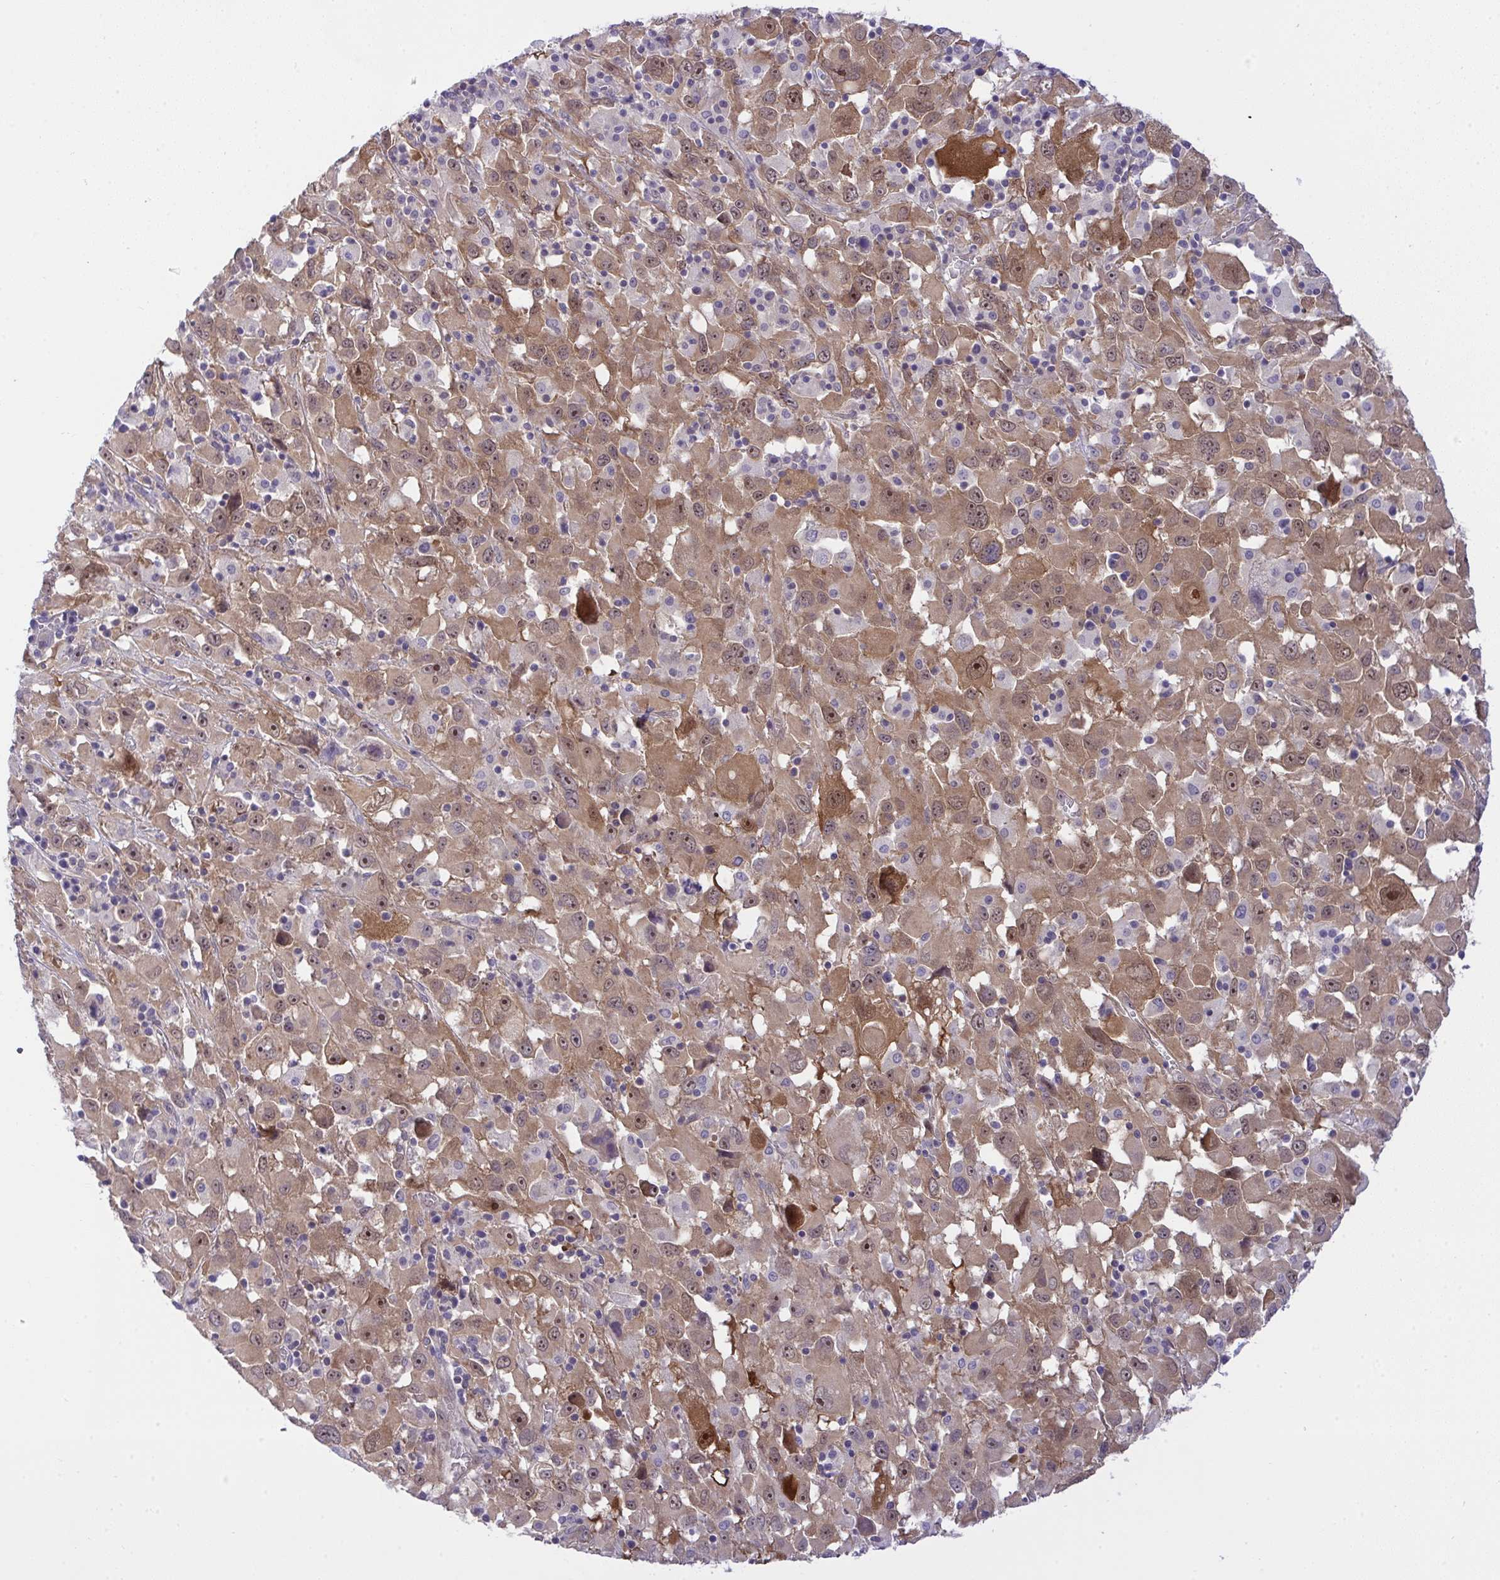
{"staining": {"intensity": "moderate", "quantity": ">75%", "location": "cytoplasmic/membranous,nuclear"}, "tissue": "melanoma", "cell_type": "Tumor cells", "image_type": "cancer", "snomed": [{"axis": "morphology", "description": "Malignant melanoma, Metastatic site"}, {"axis": "topography", "description": "Soft tissue"}], "caption": "Protein staining of melanoma tissue displays moderate cytoplasmic/membranous and nuclear staining in approximately >75% of tumor cells.", "gene": "HOXD12", "patient": {"sex": "male", "age": 50}}